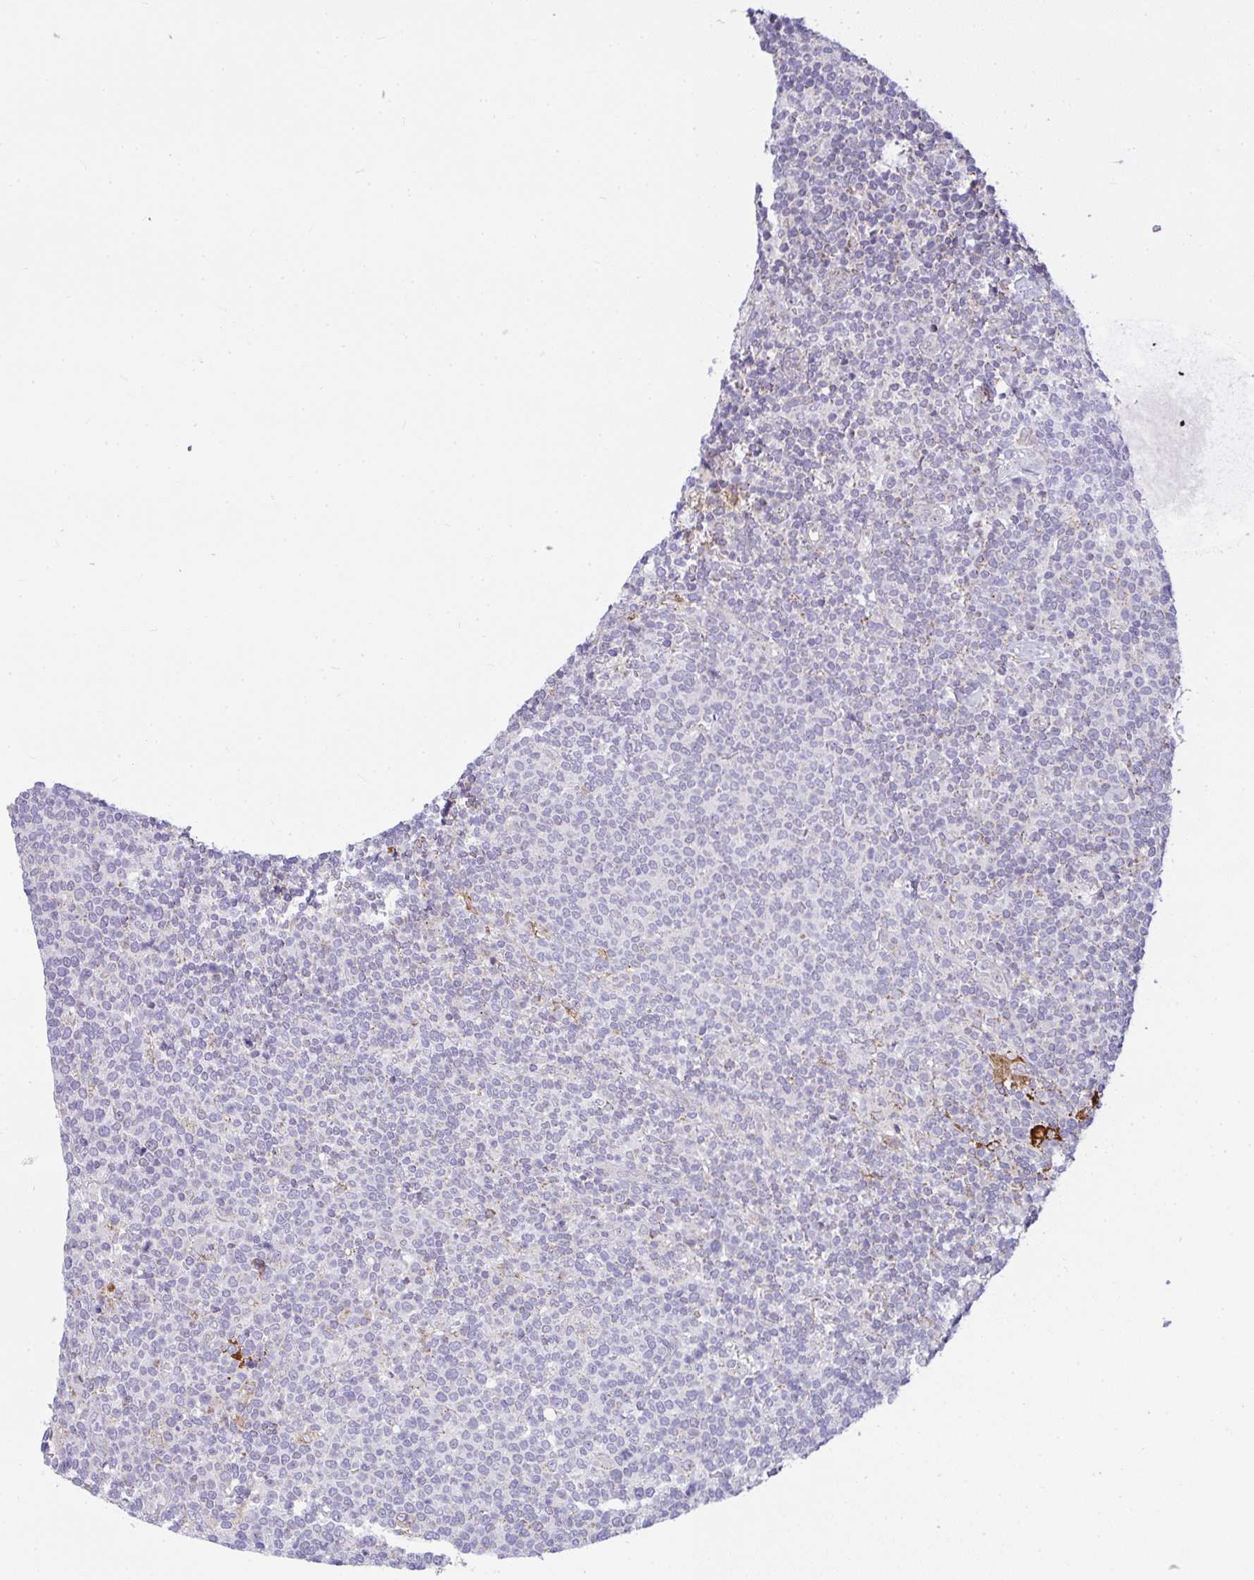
{"staining": {"intensity": "negative", "quantity": "none", "location": "none"}, "tissue": "lymphoma", "cell_type": "Tumor cells", "image_type": "cancer", "snomed": [{"axis": "morphology", "description": "Malignant lymphoma, non-Hodgkin's type, High grade"}, {"axis": "topography", "description": "Lymph node"}], "caption": "The micrograph exhibits no staining of tumor cells in malignant lymphoma, non-Hodgkin's type (high-grade).", "gene": "SRRM4", "patient": {"sex": "male", "age": 61}}